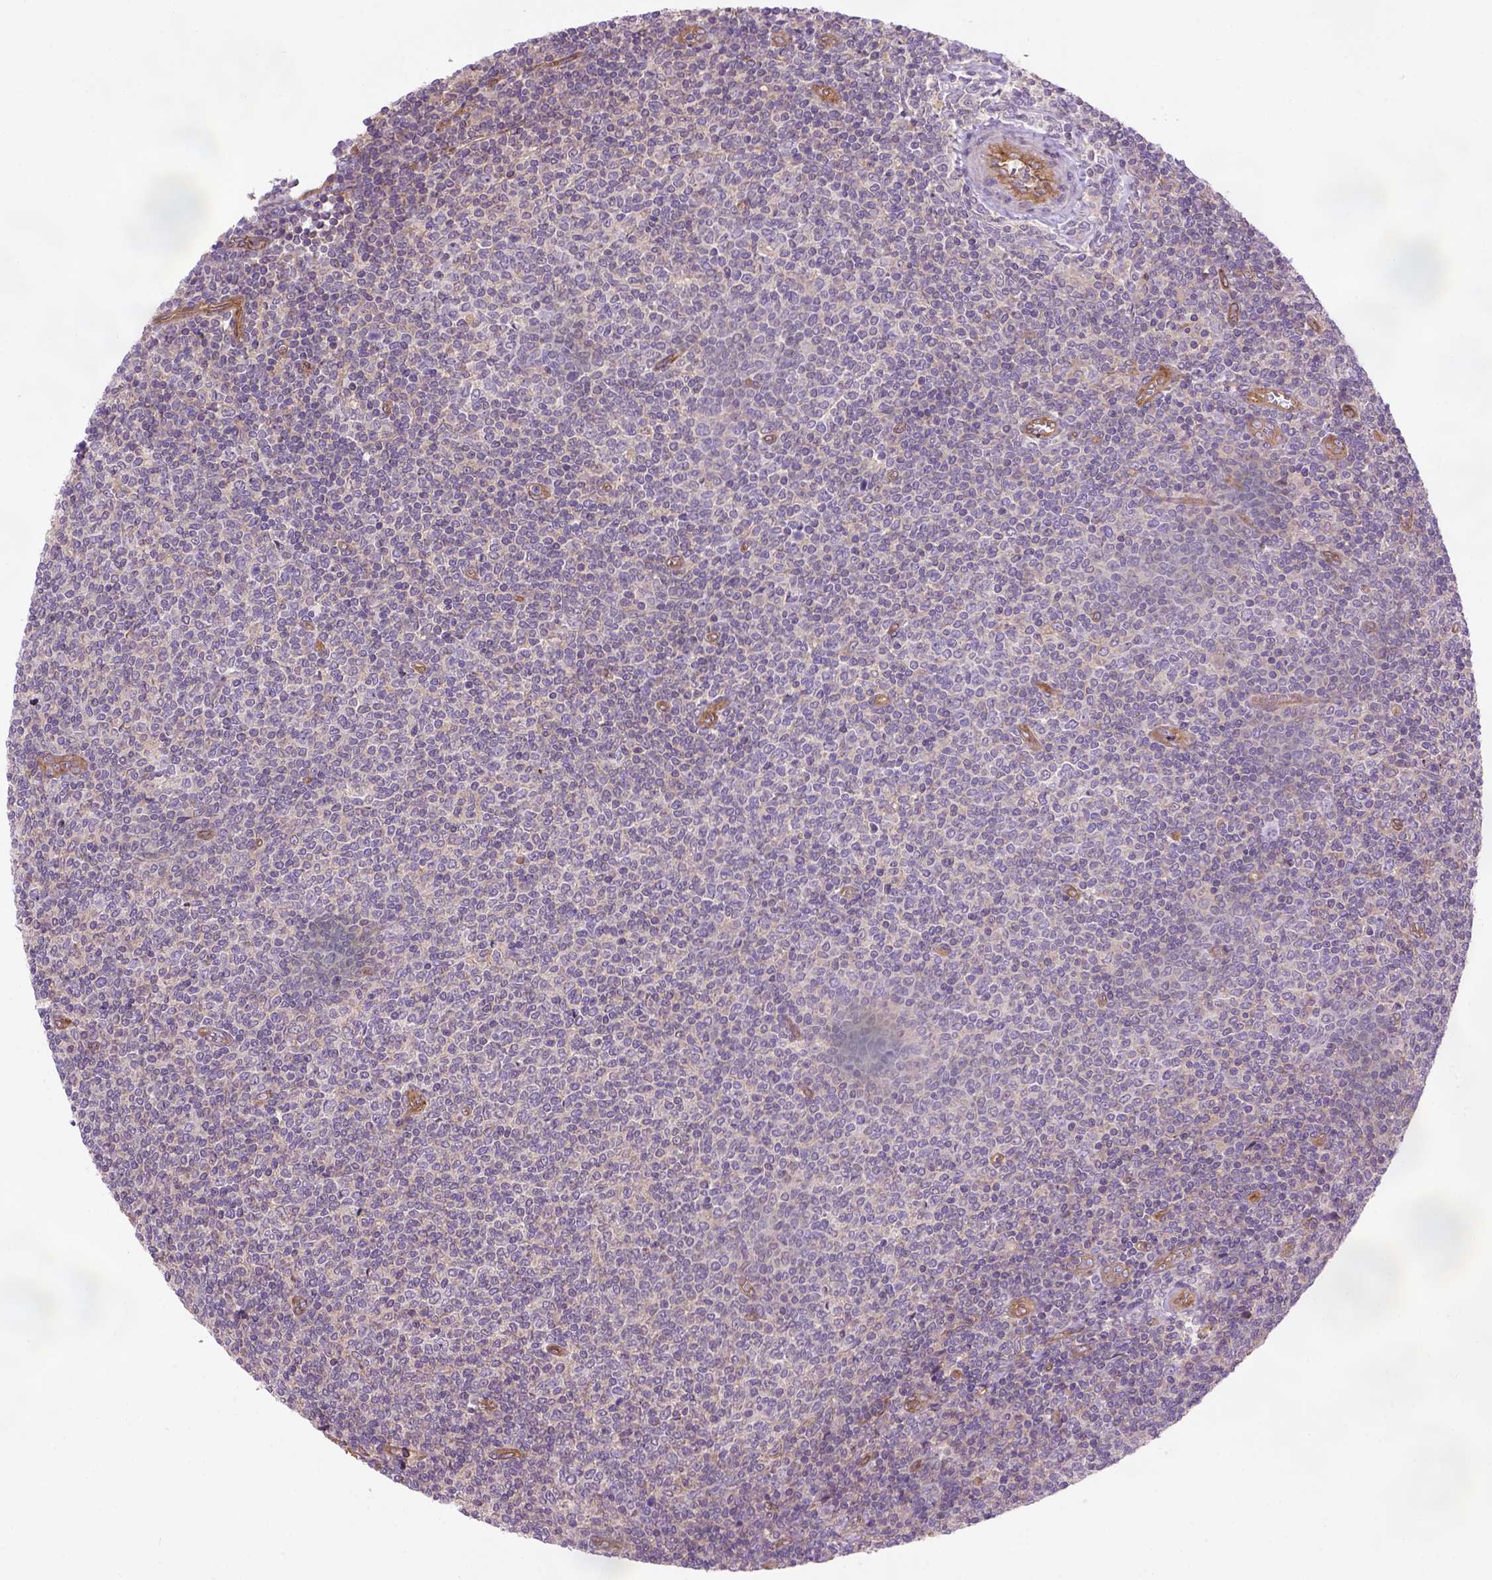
{"staining": {"intensity": "negative", "quantity": "none", "location": "none"}, "tissue": "lymphoma", "cell_type": "Tumor cells", "image_type": "cancer", "snomed": [{"axis": "morphology", "description": "Malignant lymphoma, non-Hodgkin's type, Low grade"}, {"axis": "topography", "description": "Lymph node"}], "caption": "Tumor cells show no significant staining in lymphoma.", "gene": "CASKIN2", "patient": {"sex": "male", "age": 52}}